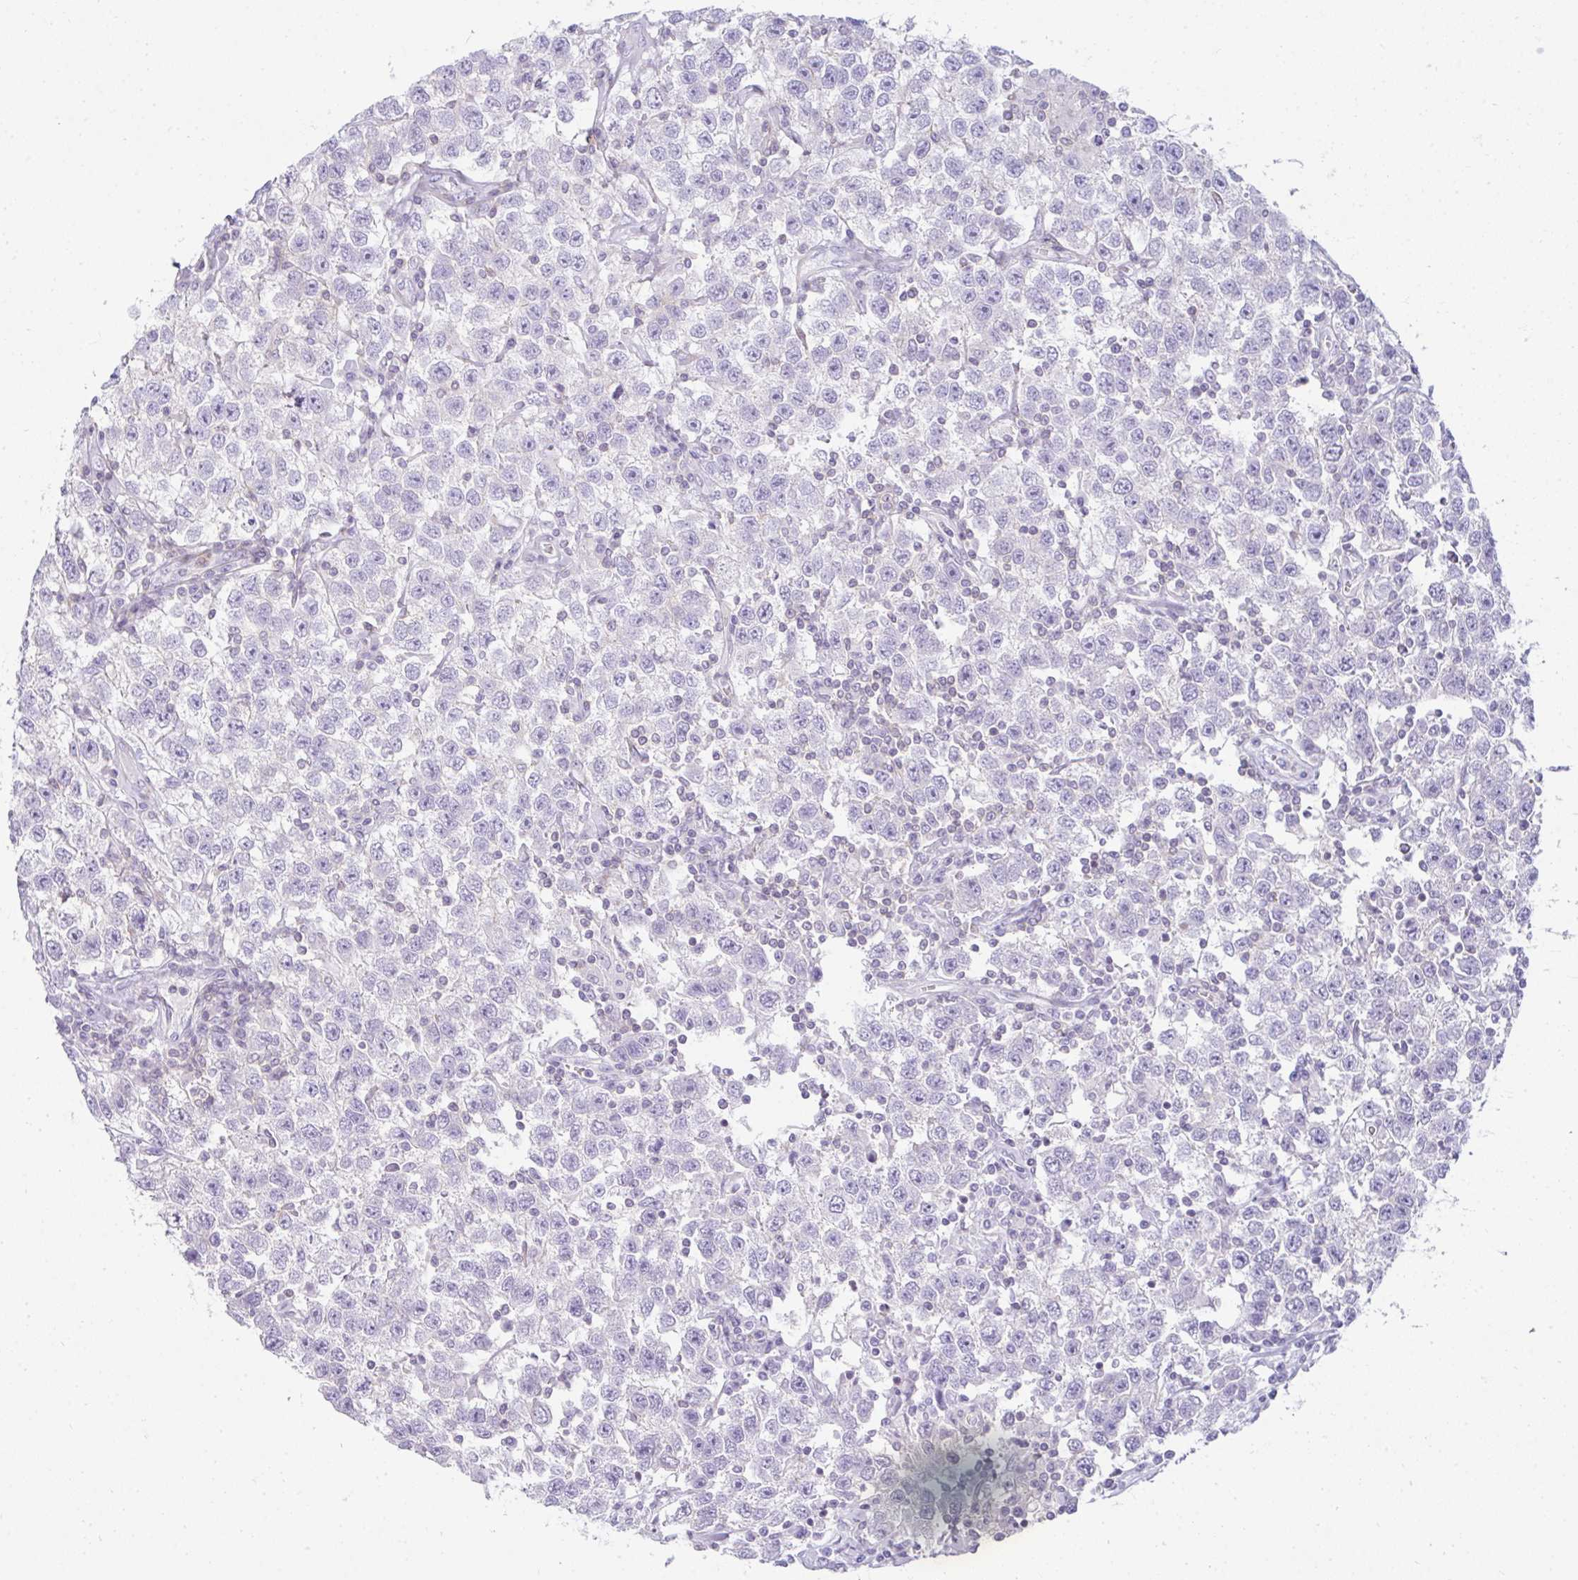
{"staining": {"intensity": "negative", "quantity": "none", "location": "none"}, "tissue": "testis cancer", "cell_type": "Tumor cells", "image_type": "cancer", "snomed": [{"axis": "morphology", "description": "Seminoma, NOS"}, {"axis": "topography", "description": "Testis"}], "caption": "Photomicrograph shows no significant protein staining in tumor cells of testis cancer (seminoma).", "gene": "CDRT15", "patient": {"sex": "male", "age": 41}}